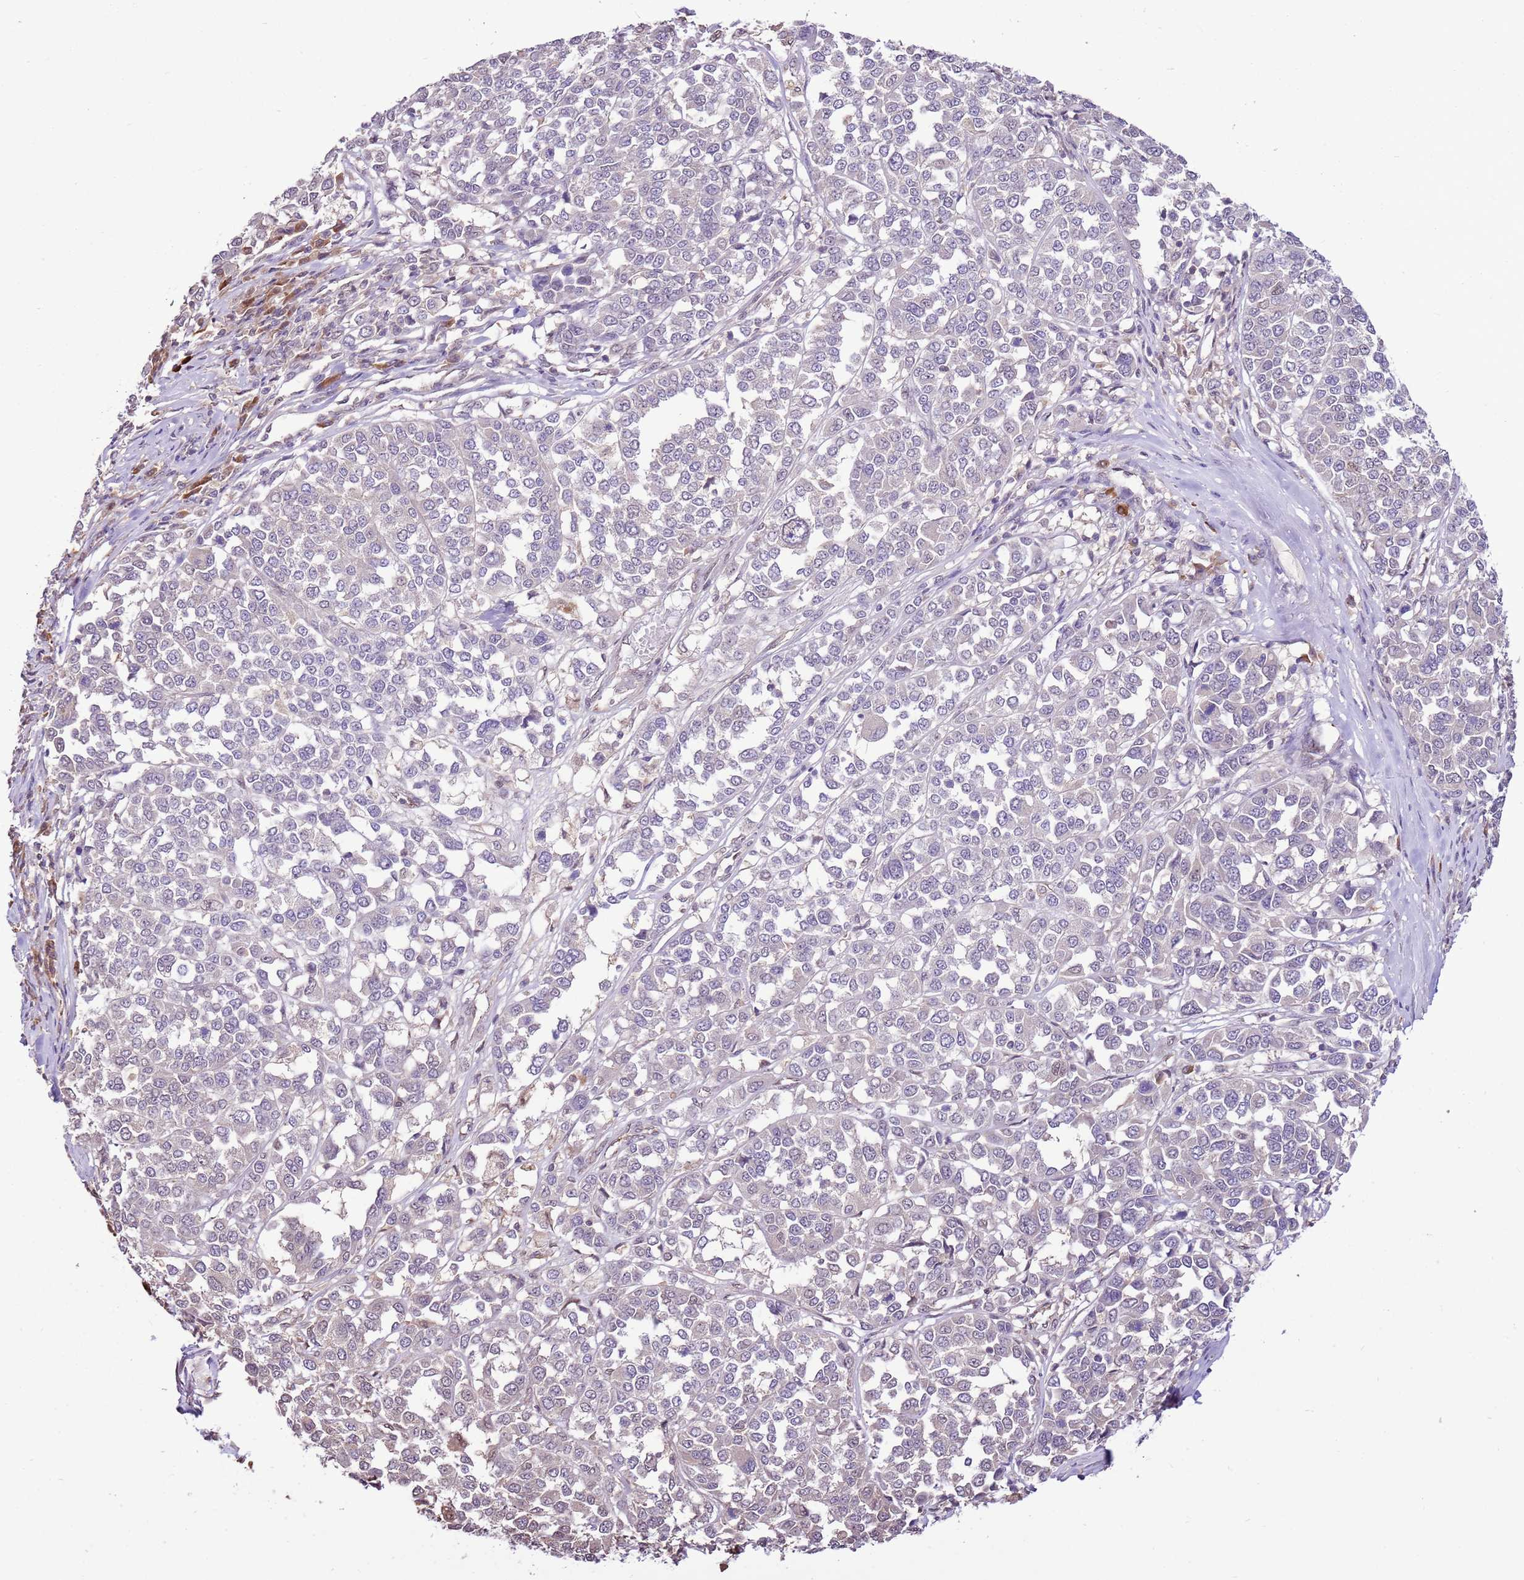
{"staining": {"intensity": "negative", "quantity": "none", "location": "none"}, "tissue": "melanoma", "cell_type": "Tumor cells", "image_type": "cancer", "snomed": [{"axis": "morphology", "description": "Malignant melanoma, Metastatic site"}, {"axis": "topography", "description": "Lymph node"}], "caption": "This is a image of IHC staining of melanoma, which shows no expression in tumor cells.", "gene": "BBS5", "patient": {"sex": "male", "age": 44}}